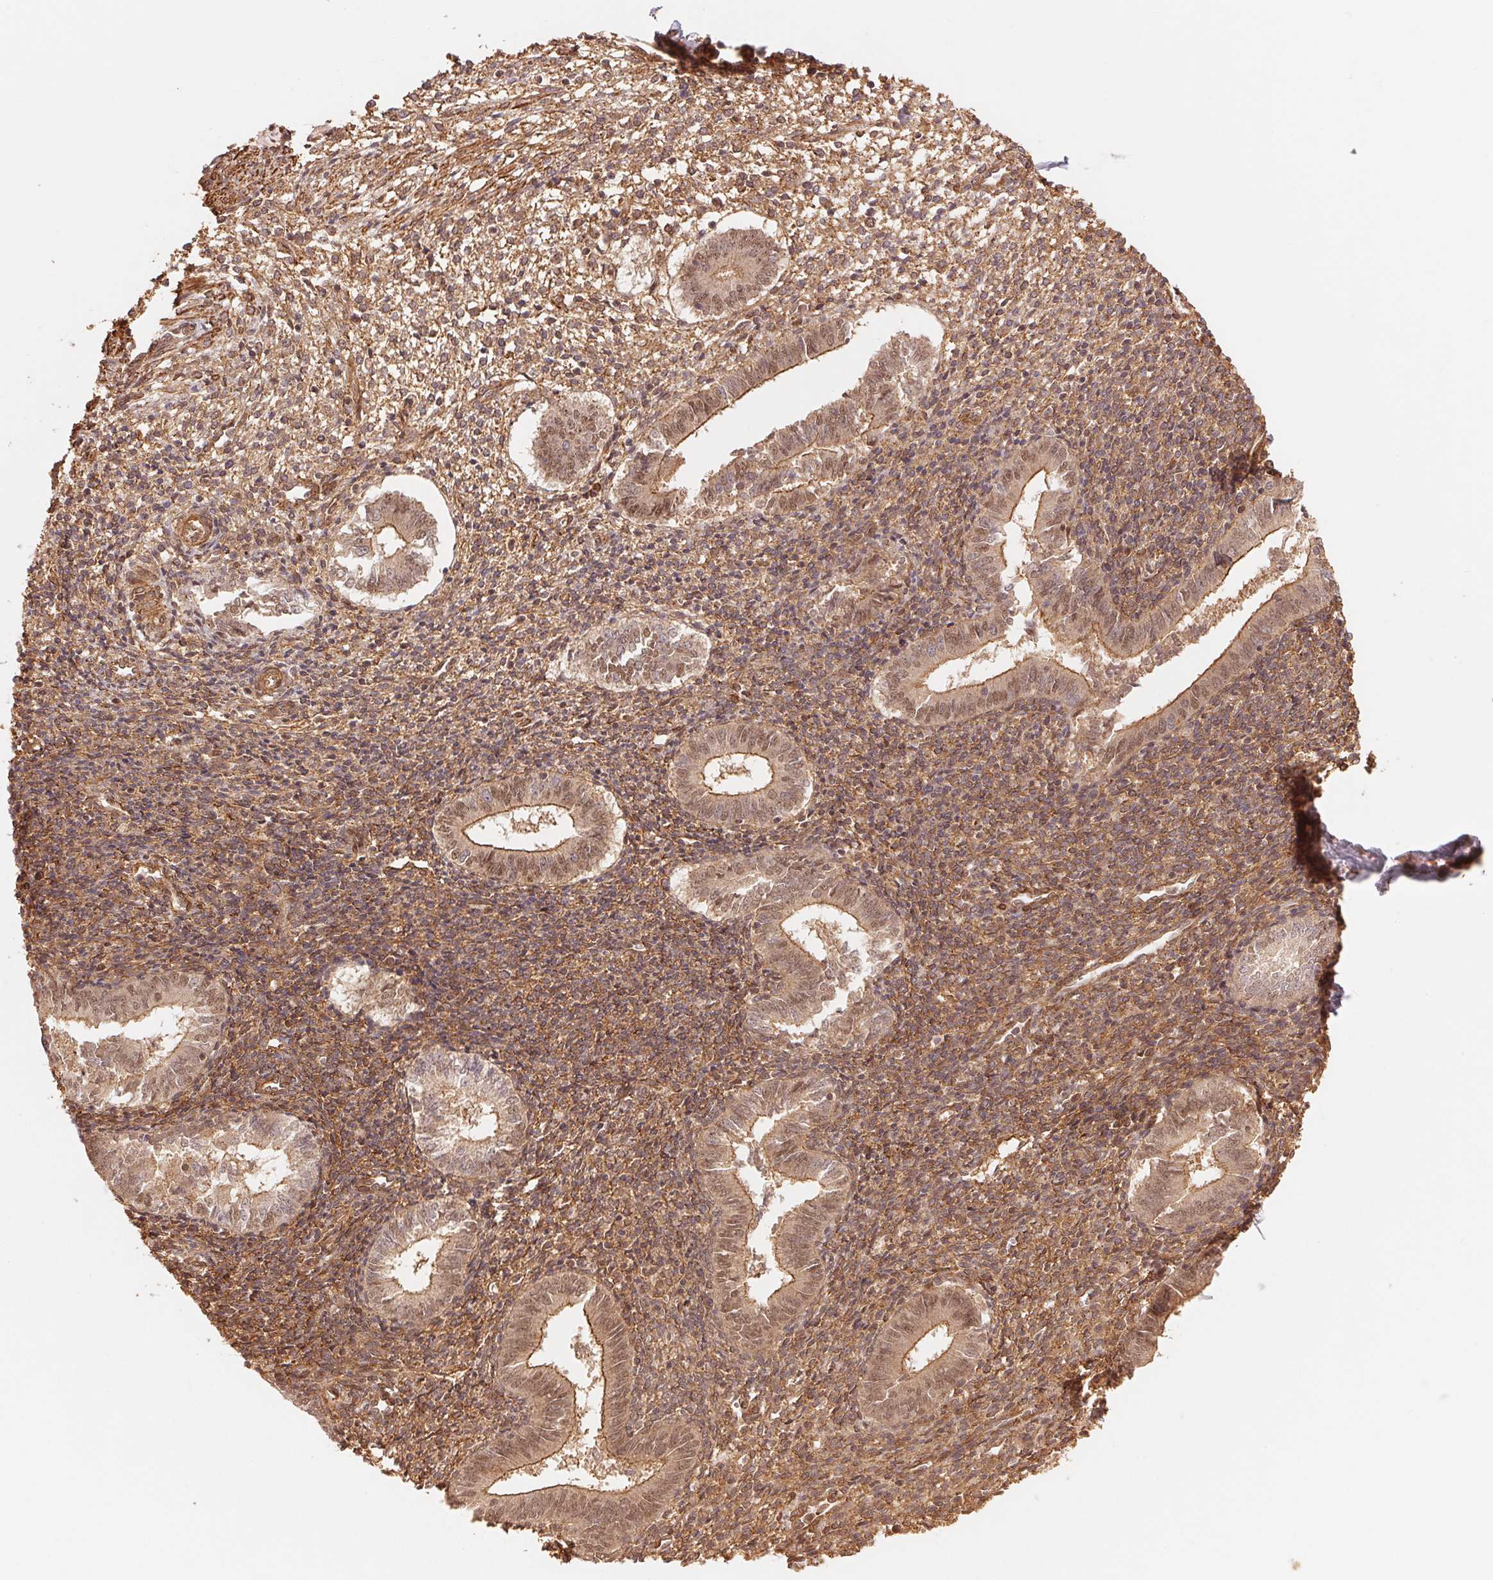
{"staining": {"intensity": "moderate", "quantity": ">75%", "location": "cytoplasmic/membranous,nuclear"}, "tissue": "endometrium", "cell_type": "Cells in endometrial stroma", "image_type": "normal", "snomed": [{"axis": "morphology", "description": "Normal tissue, NOS"}, {"axis": "topography", "description": "Endometrium"}], "caption": "This micrograph exhibits normal endometrium stained with immunohistochemistry (IHC) to label a protein in brown. The cytoplasmic/membranous,nuclear of cells in endometrial stroma show moderate positivity for the protein. Nuclei are counter-stained blue.", "gene": "TNIP2", "patient": {"sex": "female", "age": 25}}